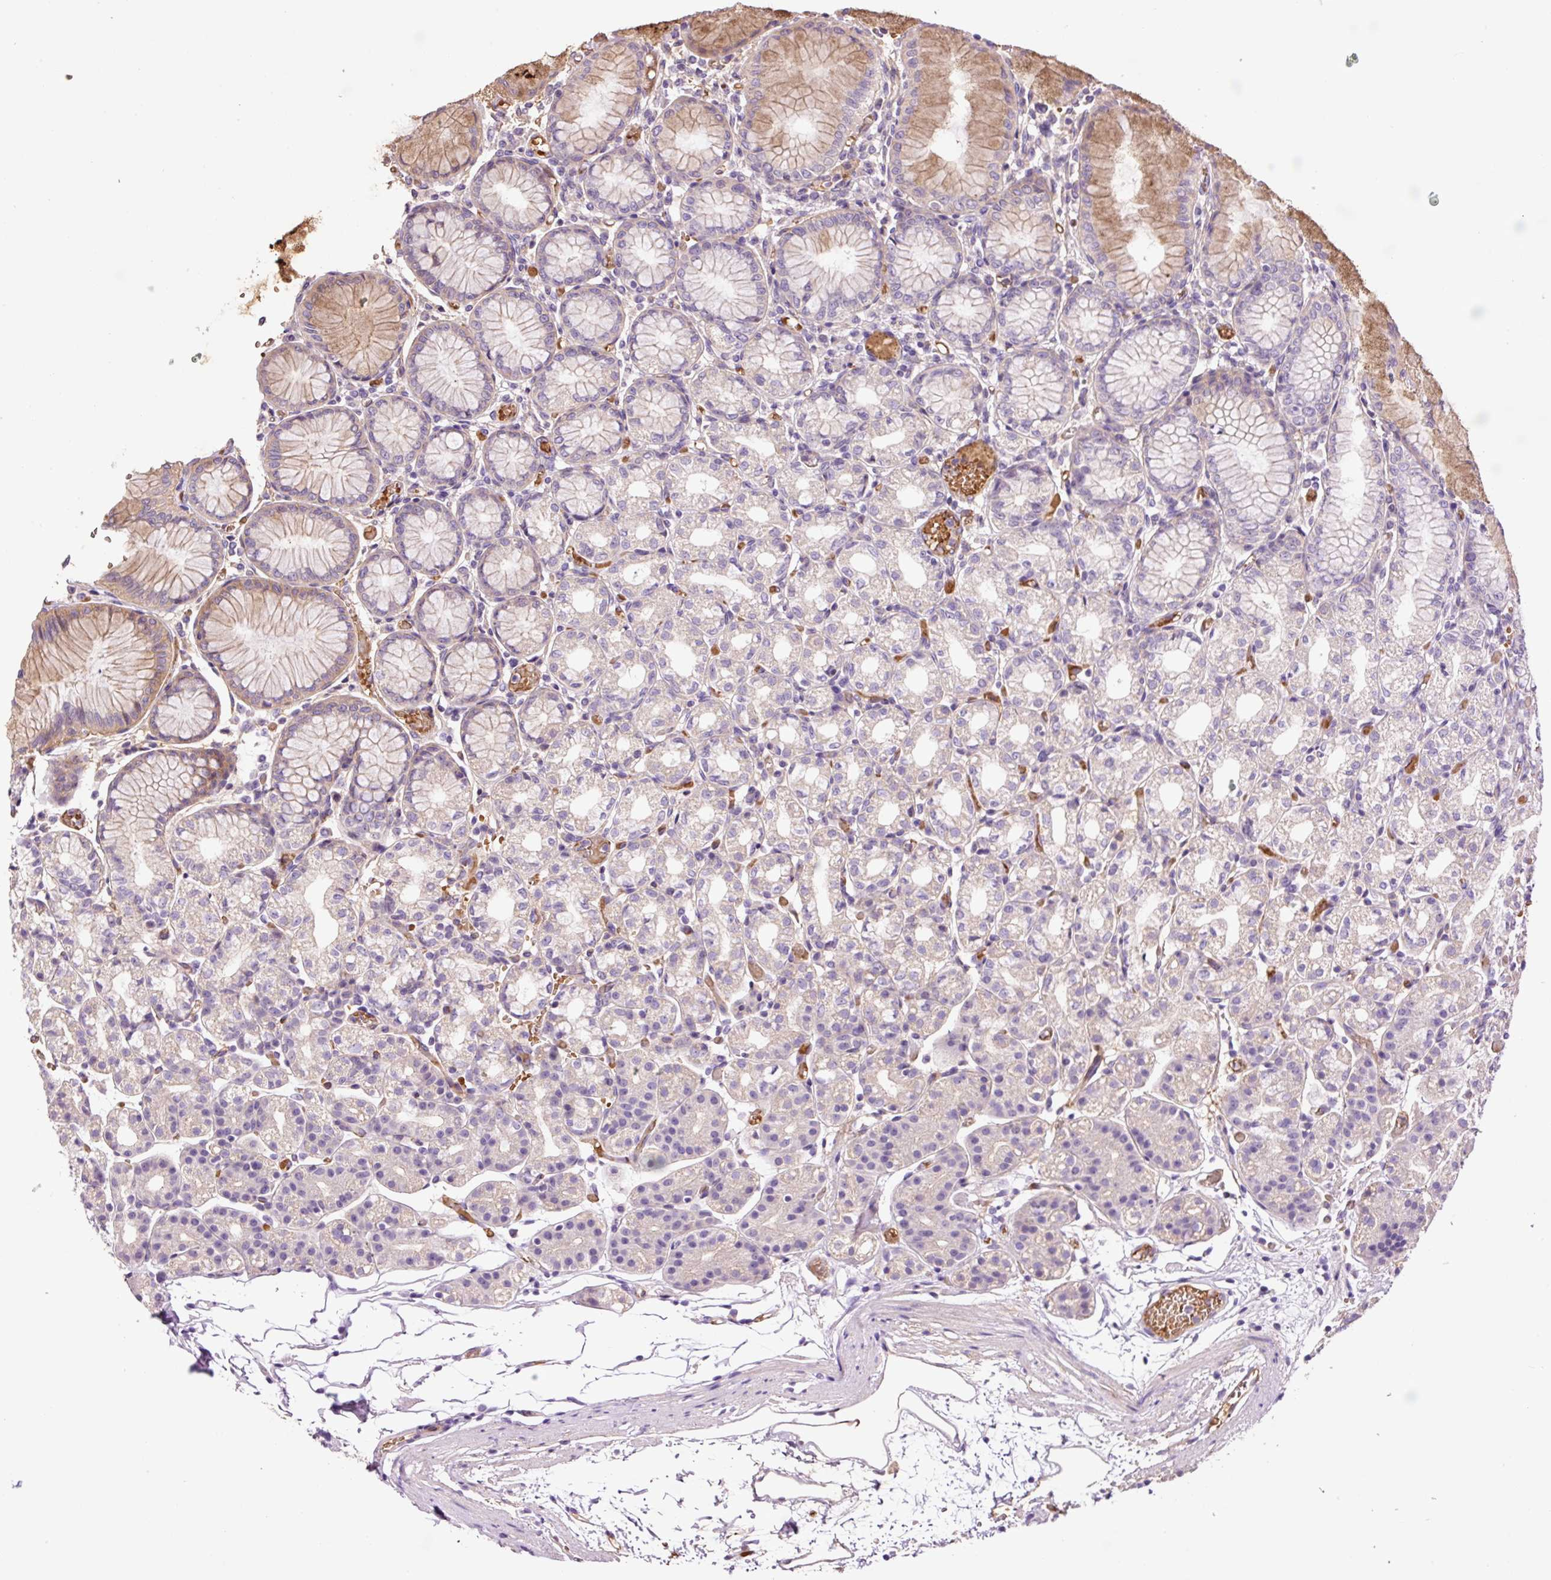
{"staining": {"intensity": "weak", "quantity": "25%-75%", "location": "cytoplasmic/membranous"}, "tissue": "stomach", "cell_type": "Glandular cells", "image_type": "normal", "snomed": [{"axis": "morphology", "description": "Normal tissue, NOS"}, {"axis": "topography", "description": "Stomach"}], "caption": "A high-resolution histopathology image shows IHC staining of benign stomach, which displays weak cytoplasmic/membranous positivity in about 25%-75% of glandular cells.", "gene": "TMEM235", "patient": {"sex": "female", "age": 57}}